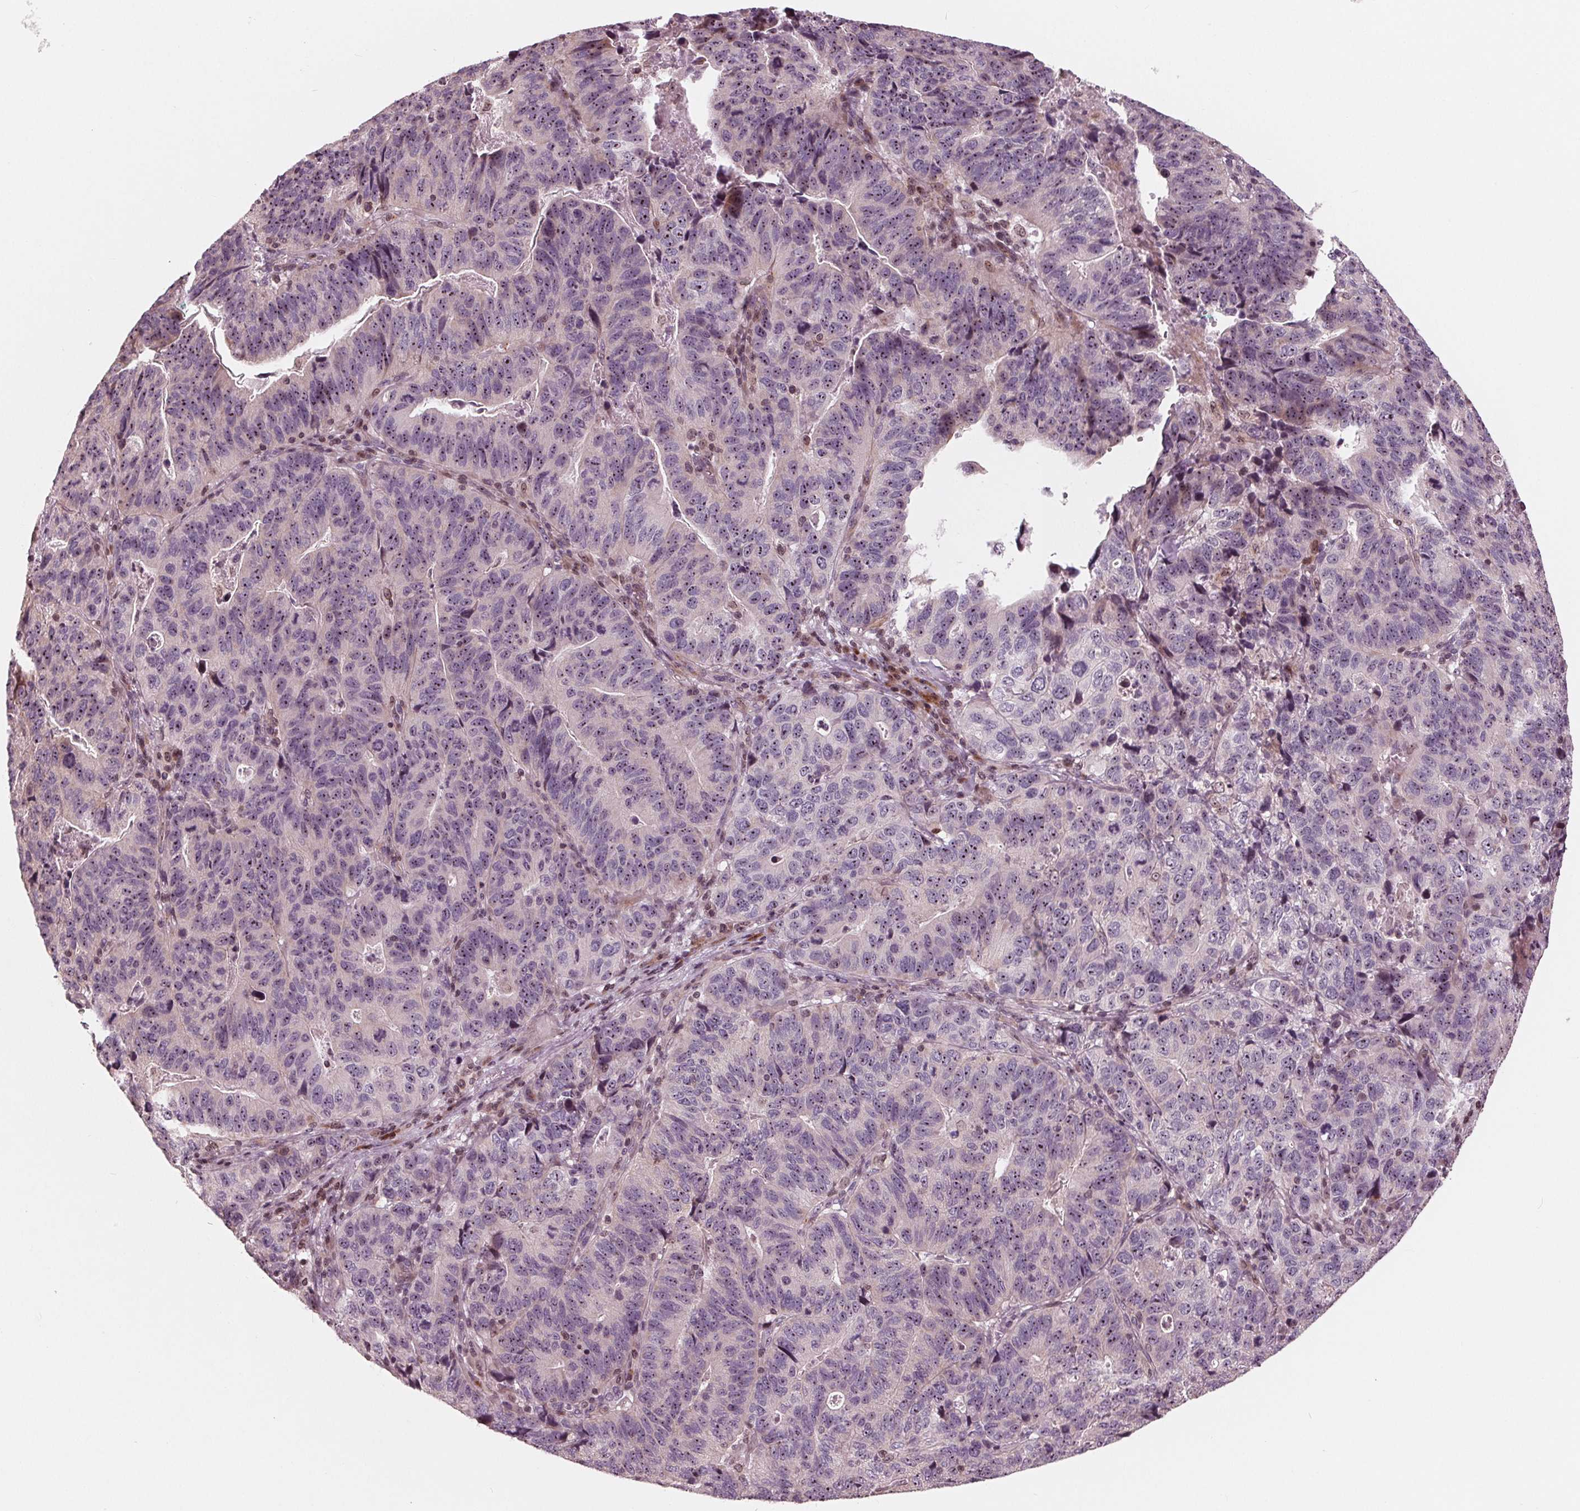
{"staining": {"intensity": "moderate", "quantity": "25%-75%", "location": "nuclear"}, "tissue": "stomach cancer", "cell_type": "Tumor cells", "image_type": "cancer", "snomed": [{"axis": "morphology", "description": "Adenocarcinoma, NOS"}, {"axis": "topography", "description": "Stomach, upper"}], "caption": "Stomach cancer tissue reveals moderate nuclear staining in about 25%-75% of tumor cells, visualized by immunohistochemistry.", "gene": "NUP210", "patient": {"sex": "female", "age": 67}}